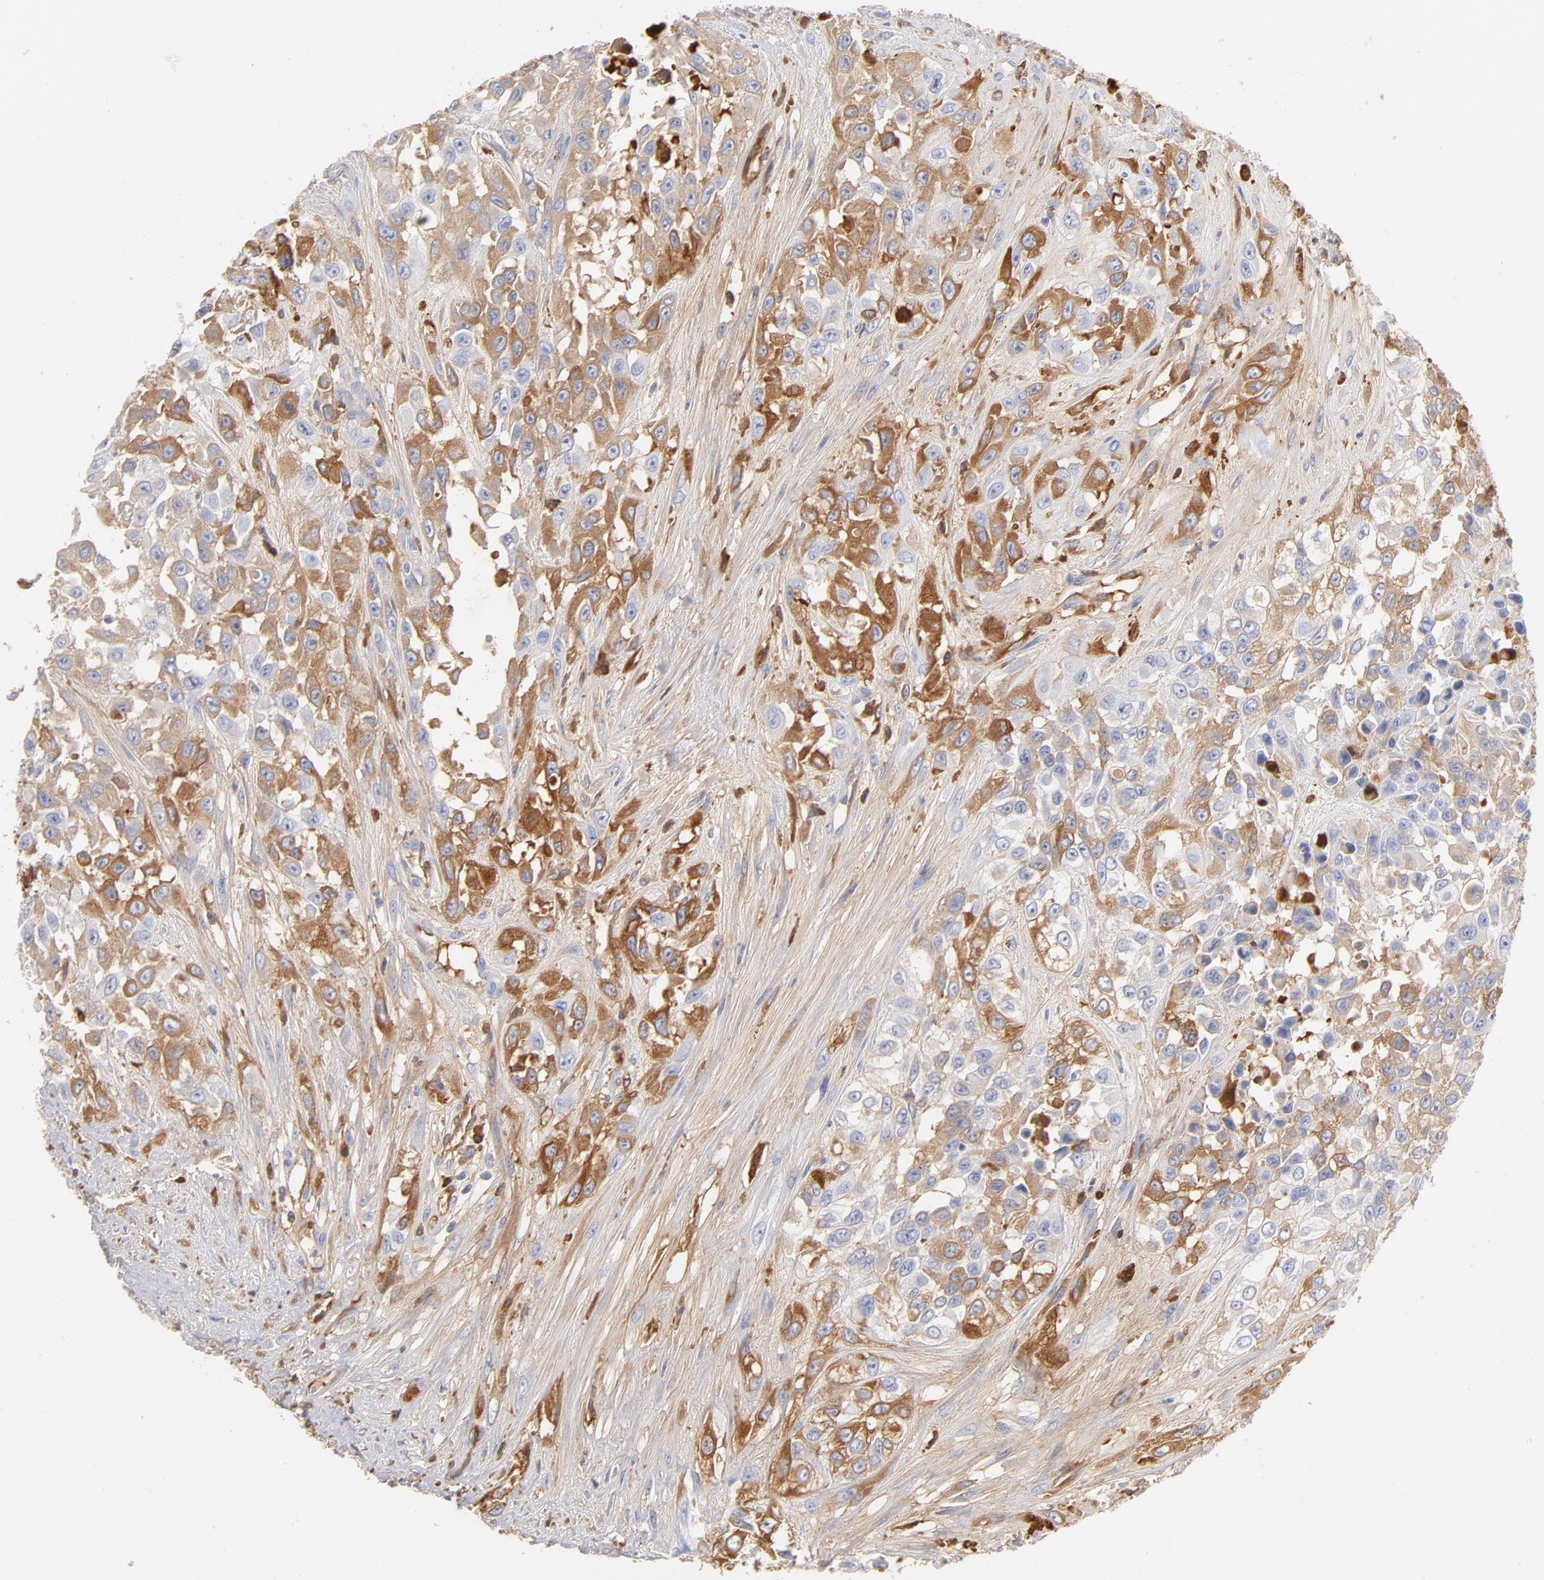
{"staining": {"intensity": "moderate", "quantity": "25%-75%", "location": "cytoplasmic/membranous"}, "tissue": "urothelial cancer", "cell_type": "Tumor cells", "image_type": "cancer", "snomed": [{"axis": "morphology", "description": "Urothelial carcinoma, High grade"}, {"axis": "topography", "description": "Urinary bladder"}], "caption": "Human high-grade urothelial carcinoma stained with a protein marker displays moderate staining in tumor cells.", "gene": "C3", "patient": {"sex": "male", "age": 57}}